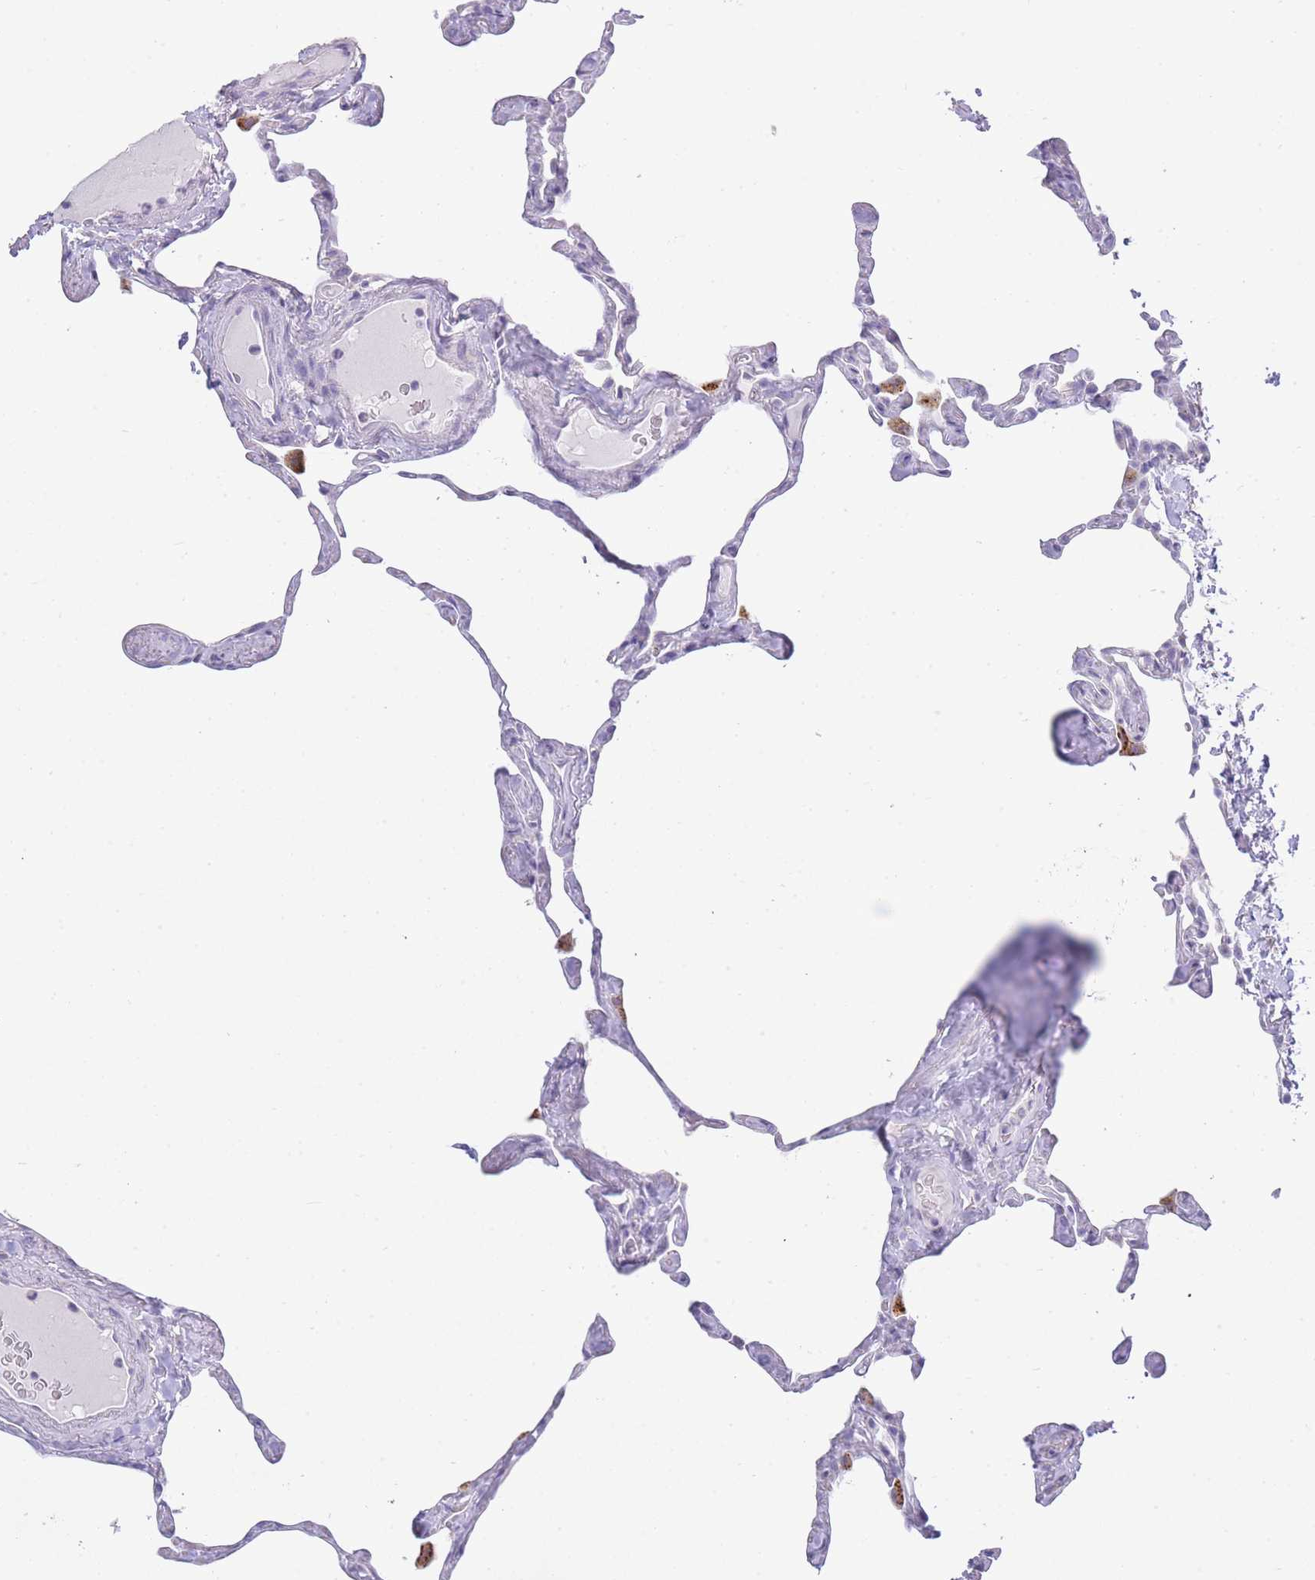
{"staining": {"intensity": "negative", "quantity": "none", "location": "none"}, "tissue": "lung", "cell_type": "Alveolar cells", "image_type": "normal", "snomed": [{"axis": "morphology", "description": "Normal tissue, NOS"}, {"axis": "topography", "description": "Lung"}], "caption": "Alveolar cells show no significant expression in normal lung. The staining was performed using DAB to visualize the protein expression in brown, while the nuclei were stained in blue with hematoxylin (Magnification: 20x).", "gene": "RHO", "patient": {"sex": "male", "age": 65}}